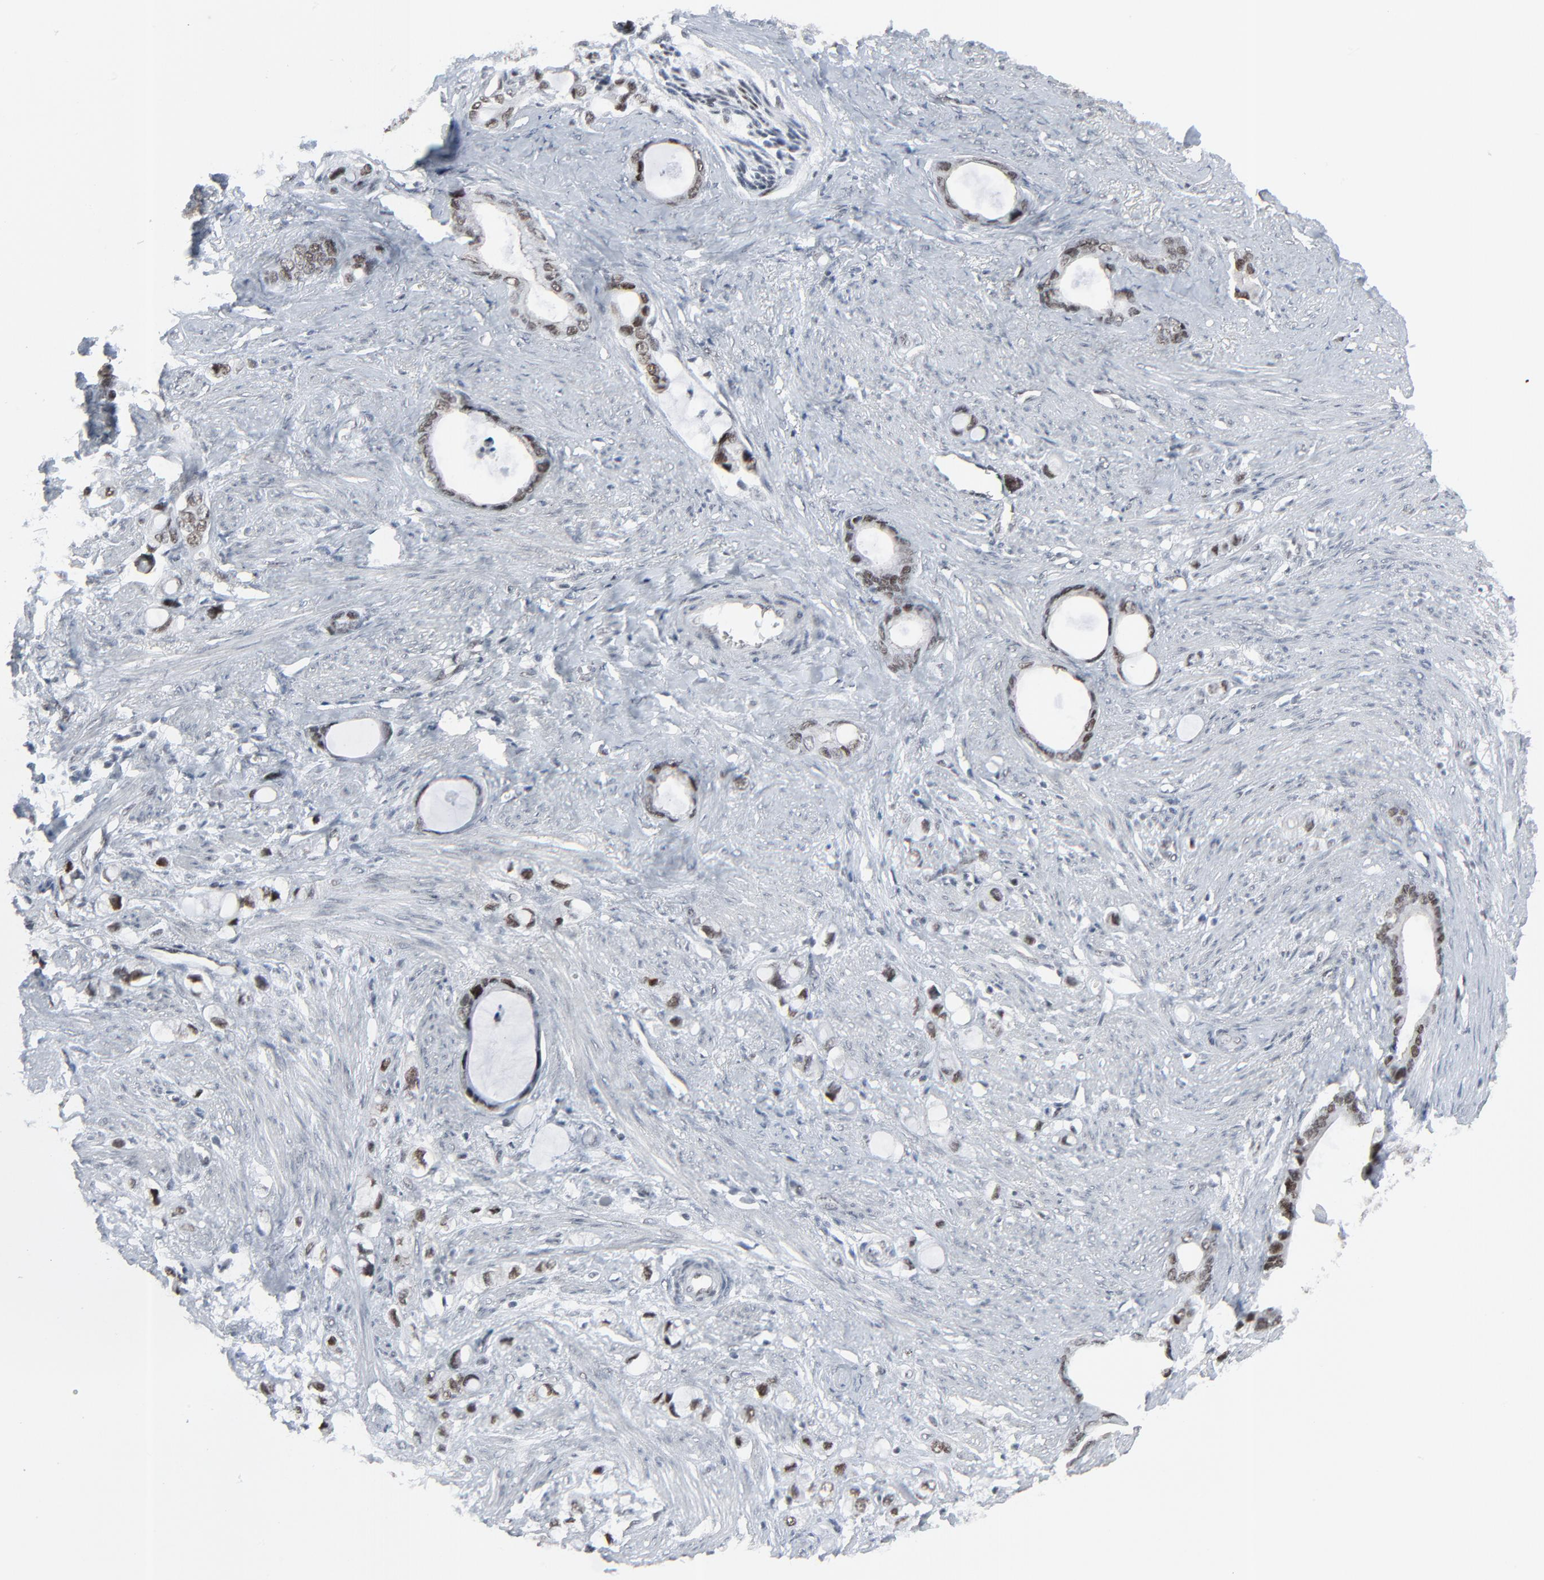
{"staining": {"intensity": "strong", "quantity": "25%-75%", "location": "nuclear"}, "tissue": "stomach cancer", "cell_type": "Tumor cells", "image_type": "cancer", "snomed": [{"axis": "morphology", "description": "Adenocarcinoma, NOS"}, {"axis": "topography", "description": "Stomach"}], "caption": "A high amount of strong nuclear positivity is identified in about 25%-75% of tumor cells in stomach adenocarcinoma tissue. Using DAB (brown) and hematoxylin (blue) stains, captured at high magnification using brightfield microscopy.", "gene": "FBXO28", "patient": {"sex": "female", "age": 75}}